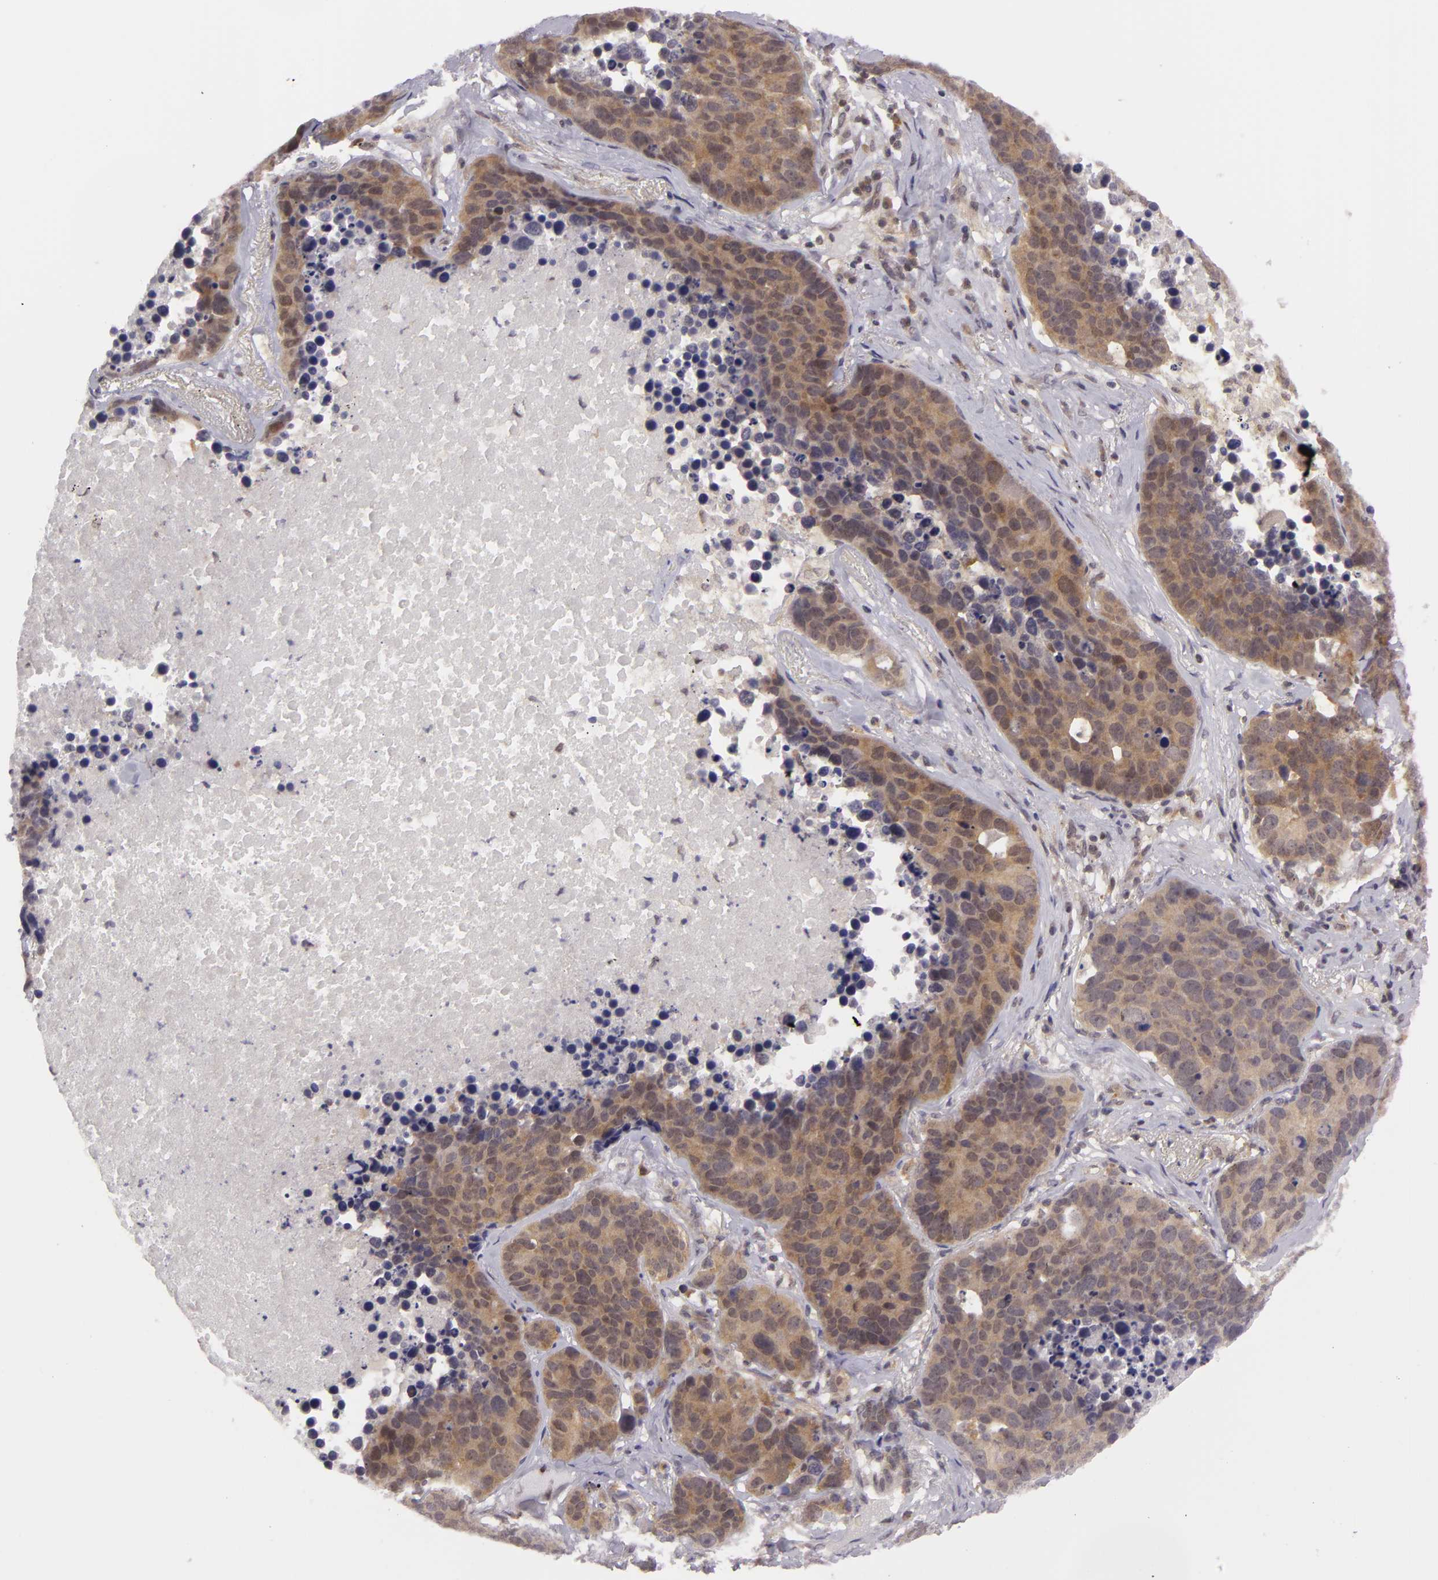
{"staining": {"intensity": "strong", "quantity": ">75%", "location": "cytoplasmic/membranous"}, "tissue": "lung cancer", "cell_type": "Tumor cells", "image_type": "cancer", "snomed": [{"axis": "morphology", "description": "Carcinoid, malignant, NOS"}, {"axis": "topography", "description": "Lung"}], "caption": "This photomicrograph shows immunohistochemistry staining of malignant carcinoid (lung), with high strong cytoplasmic/membranous staining in approximately >75% of tumor cells.", "gene": "BCL10", "patient": {"sex": "male", "age": 60}}